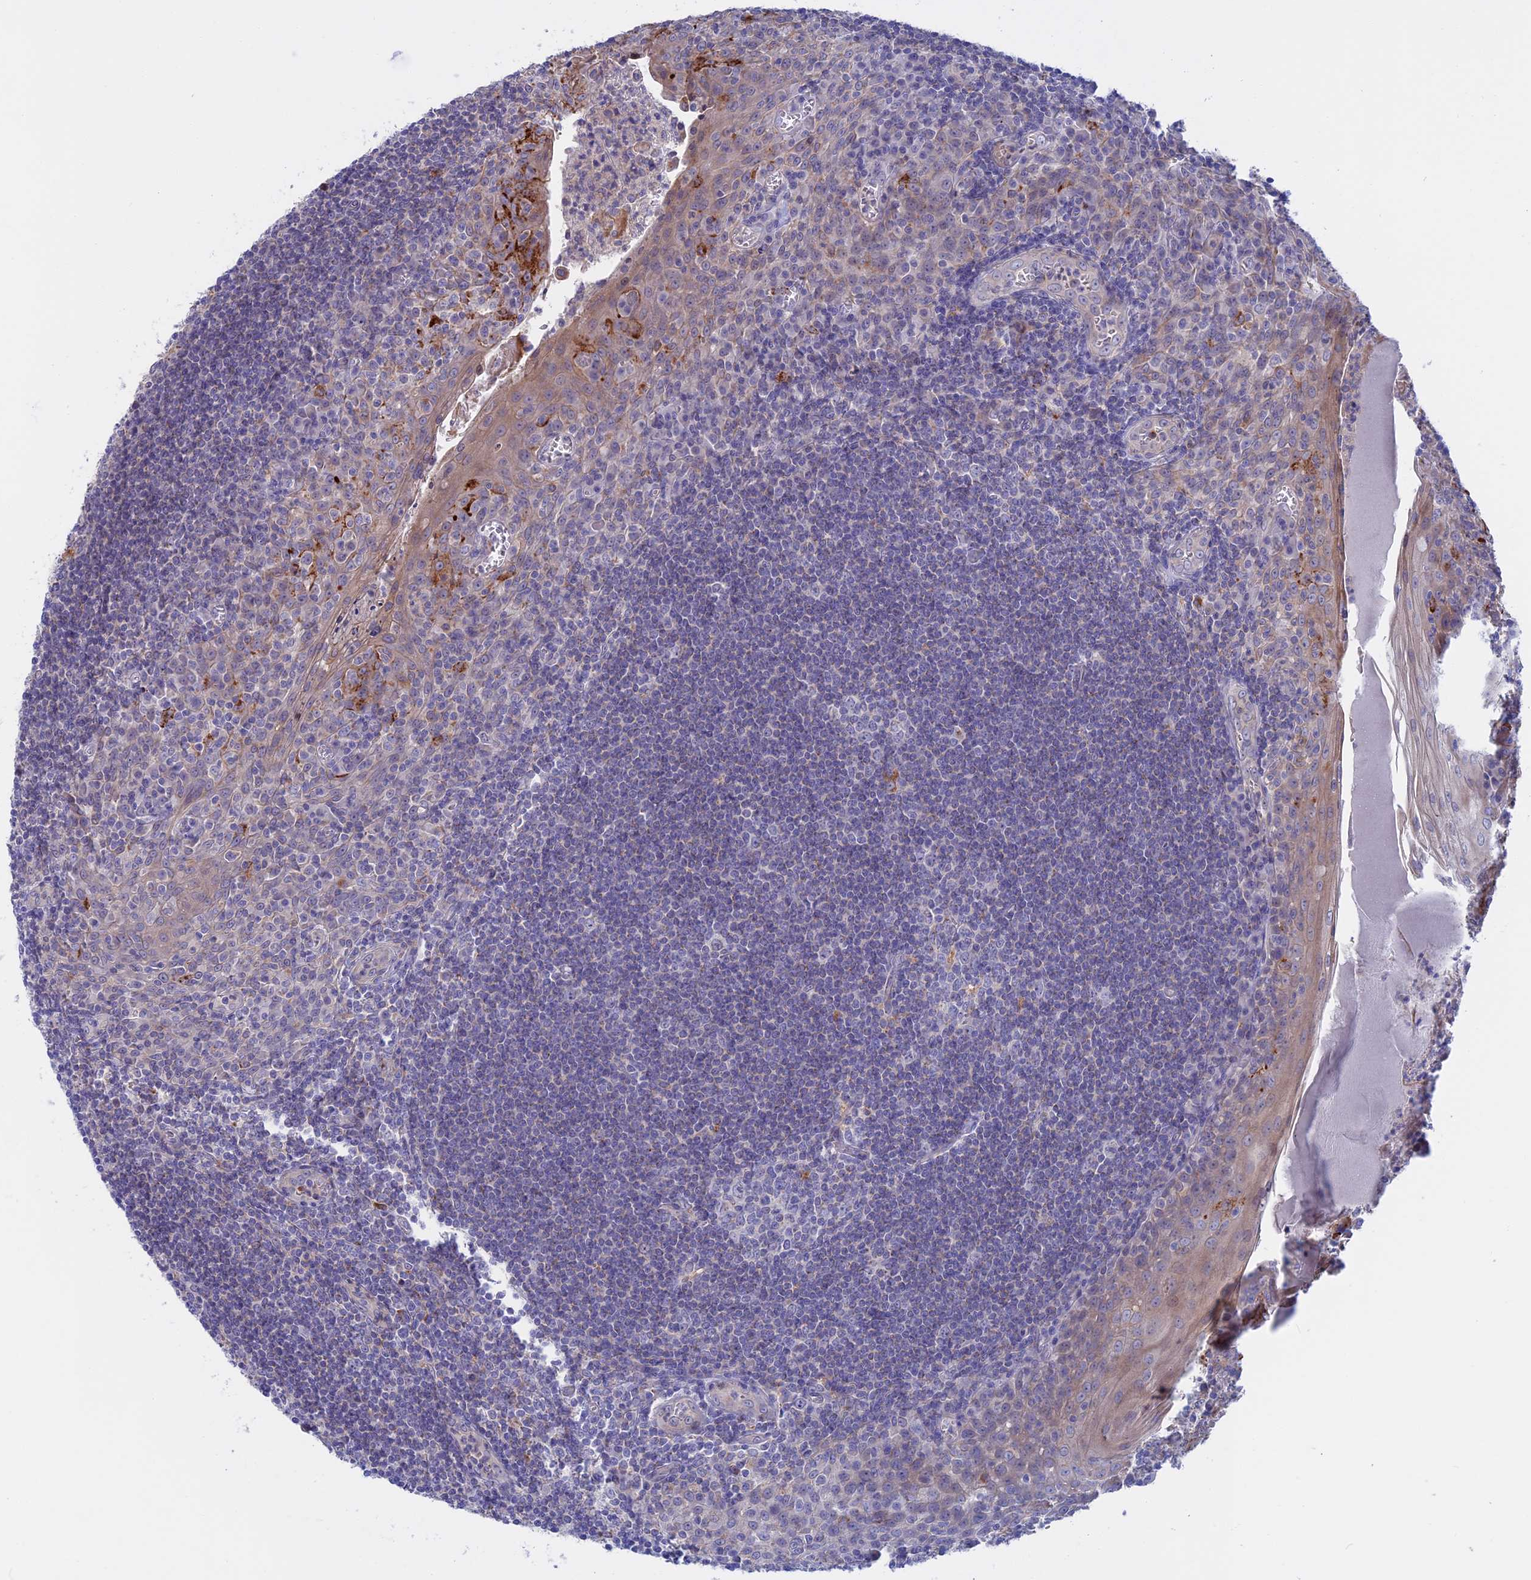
{"staining": {"intensity": "negative", "quantity": "none", "location": "none"}, "tissue": "tonsil", "cell_type": "Germinal center cells", "image_type": "normal", "snomed": [{"axis": "morphology", "description": "Normal tissue, NOS"}, {"axis": "topography", "description": "Tonsil"}], "caption": "IHC micrograph of benign tonsil: tonsil stained with DAB exhibits no significant protein staining in germinal center cells.", "gene": "SLC2A6", "patient": {"sex": "male", "age": 27}}